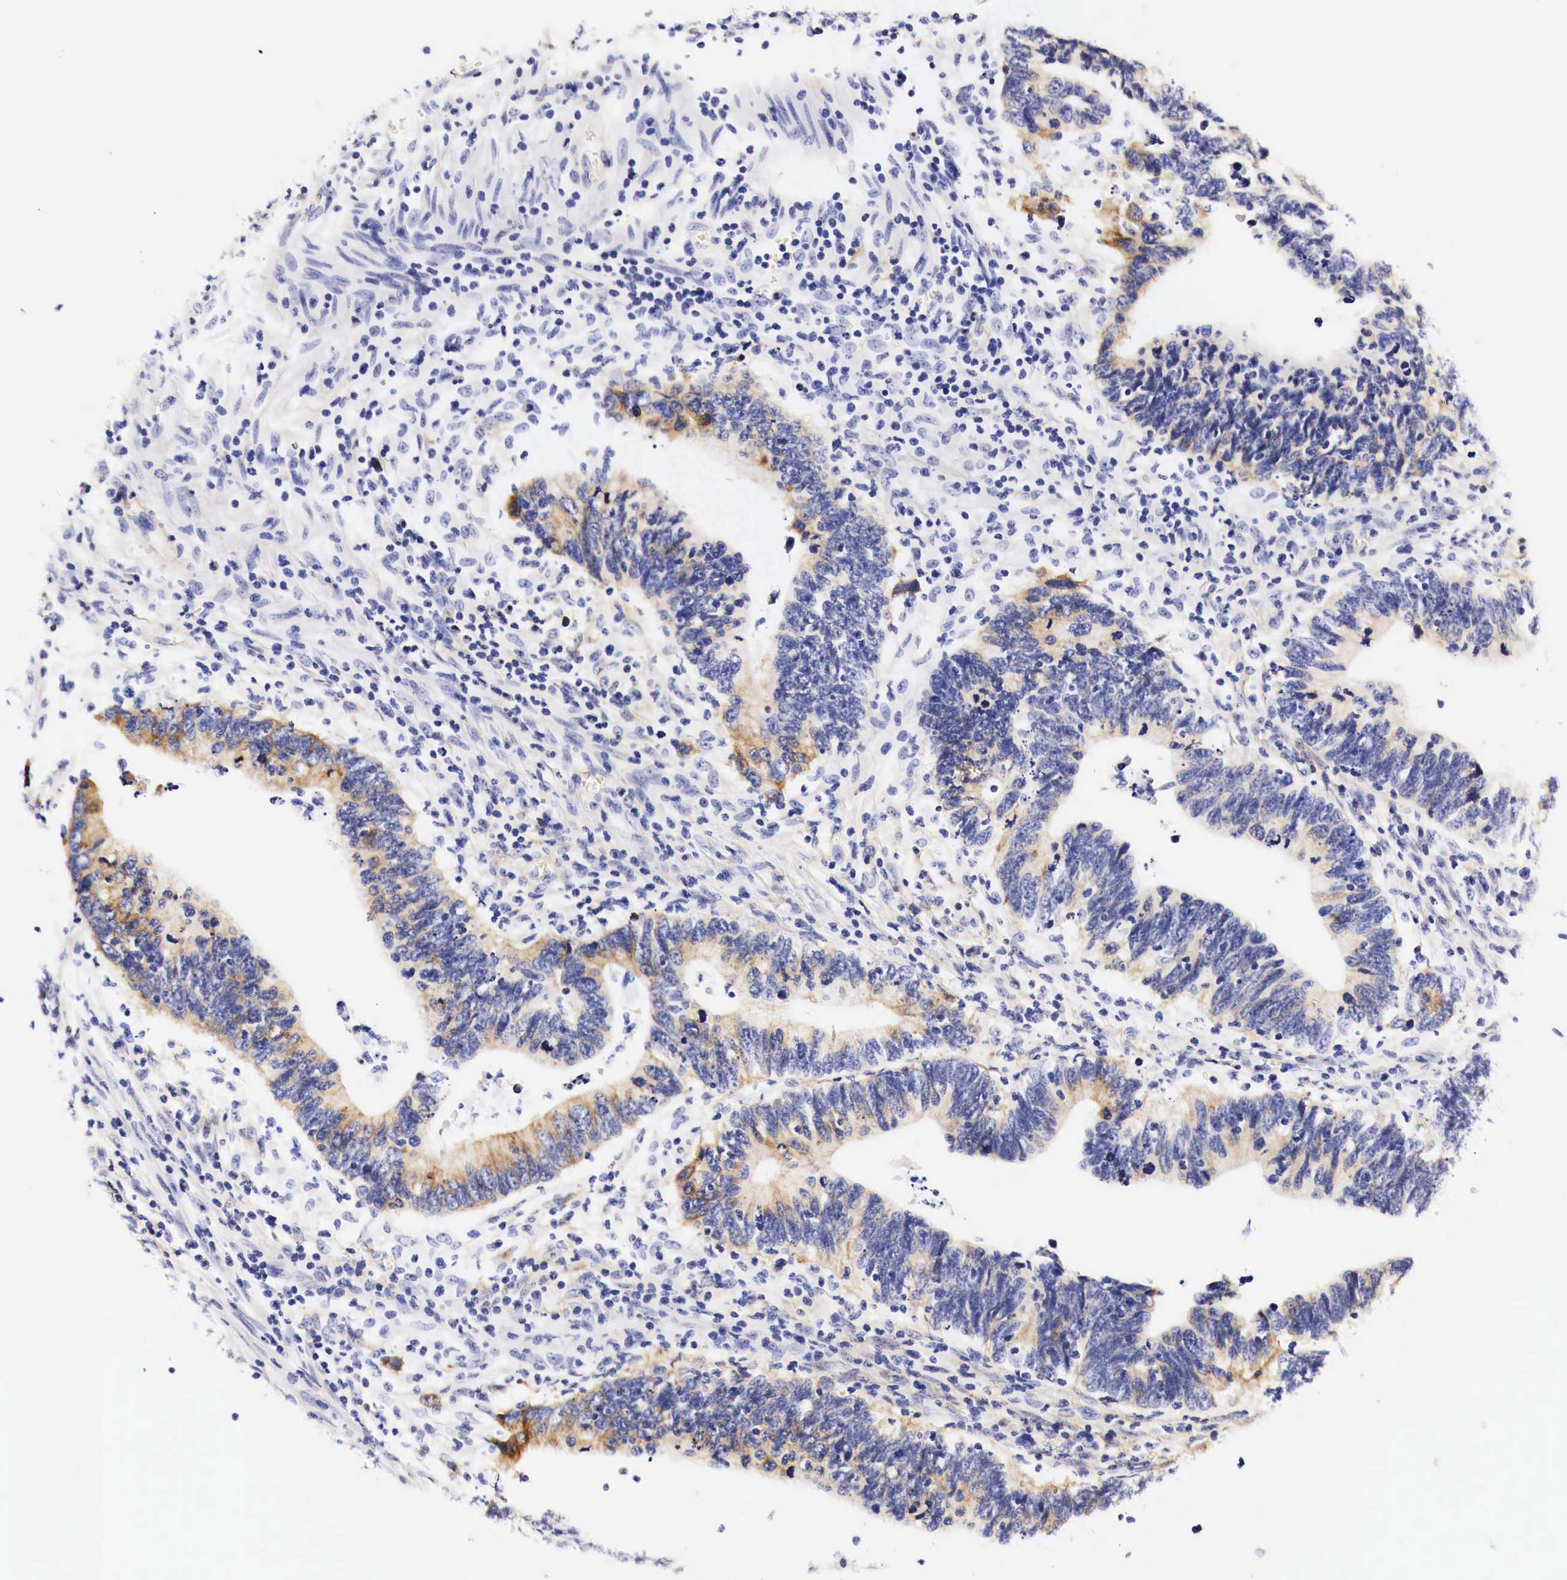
{"staining": {"intensity": "weak", "quantity": "25%-75%", "location": "cytoplasmic/membranous"}, "tissue": "colorectal cancer", "cell_type": "Tumor cells", "image_type": "cancer", "snomed": [{"axis": "morphology", "description": "Adenocarcinoma, NOS"}, {"axis": "topography", "description": "Colon"}], "caption": "Protein staining demonstrates weak cytoplasmic/membranous staining in about 25%-75% of tumor cells in colorectal cancer (adenocarcinoma).", "gene": "EGFR", "patient": {"sex": "female", "age": 78}}